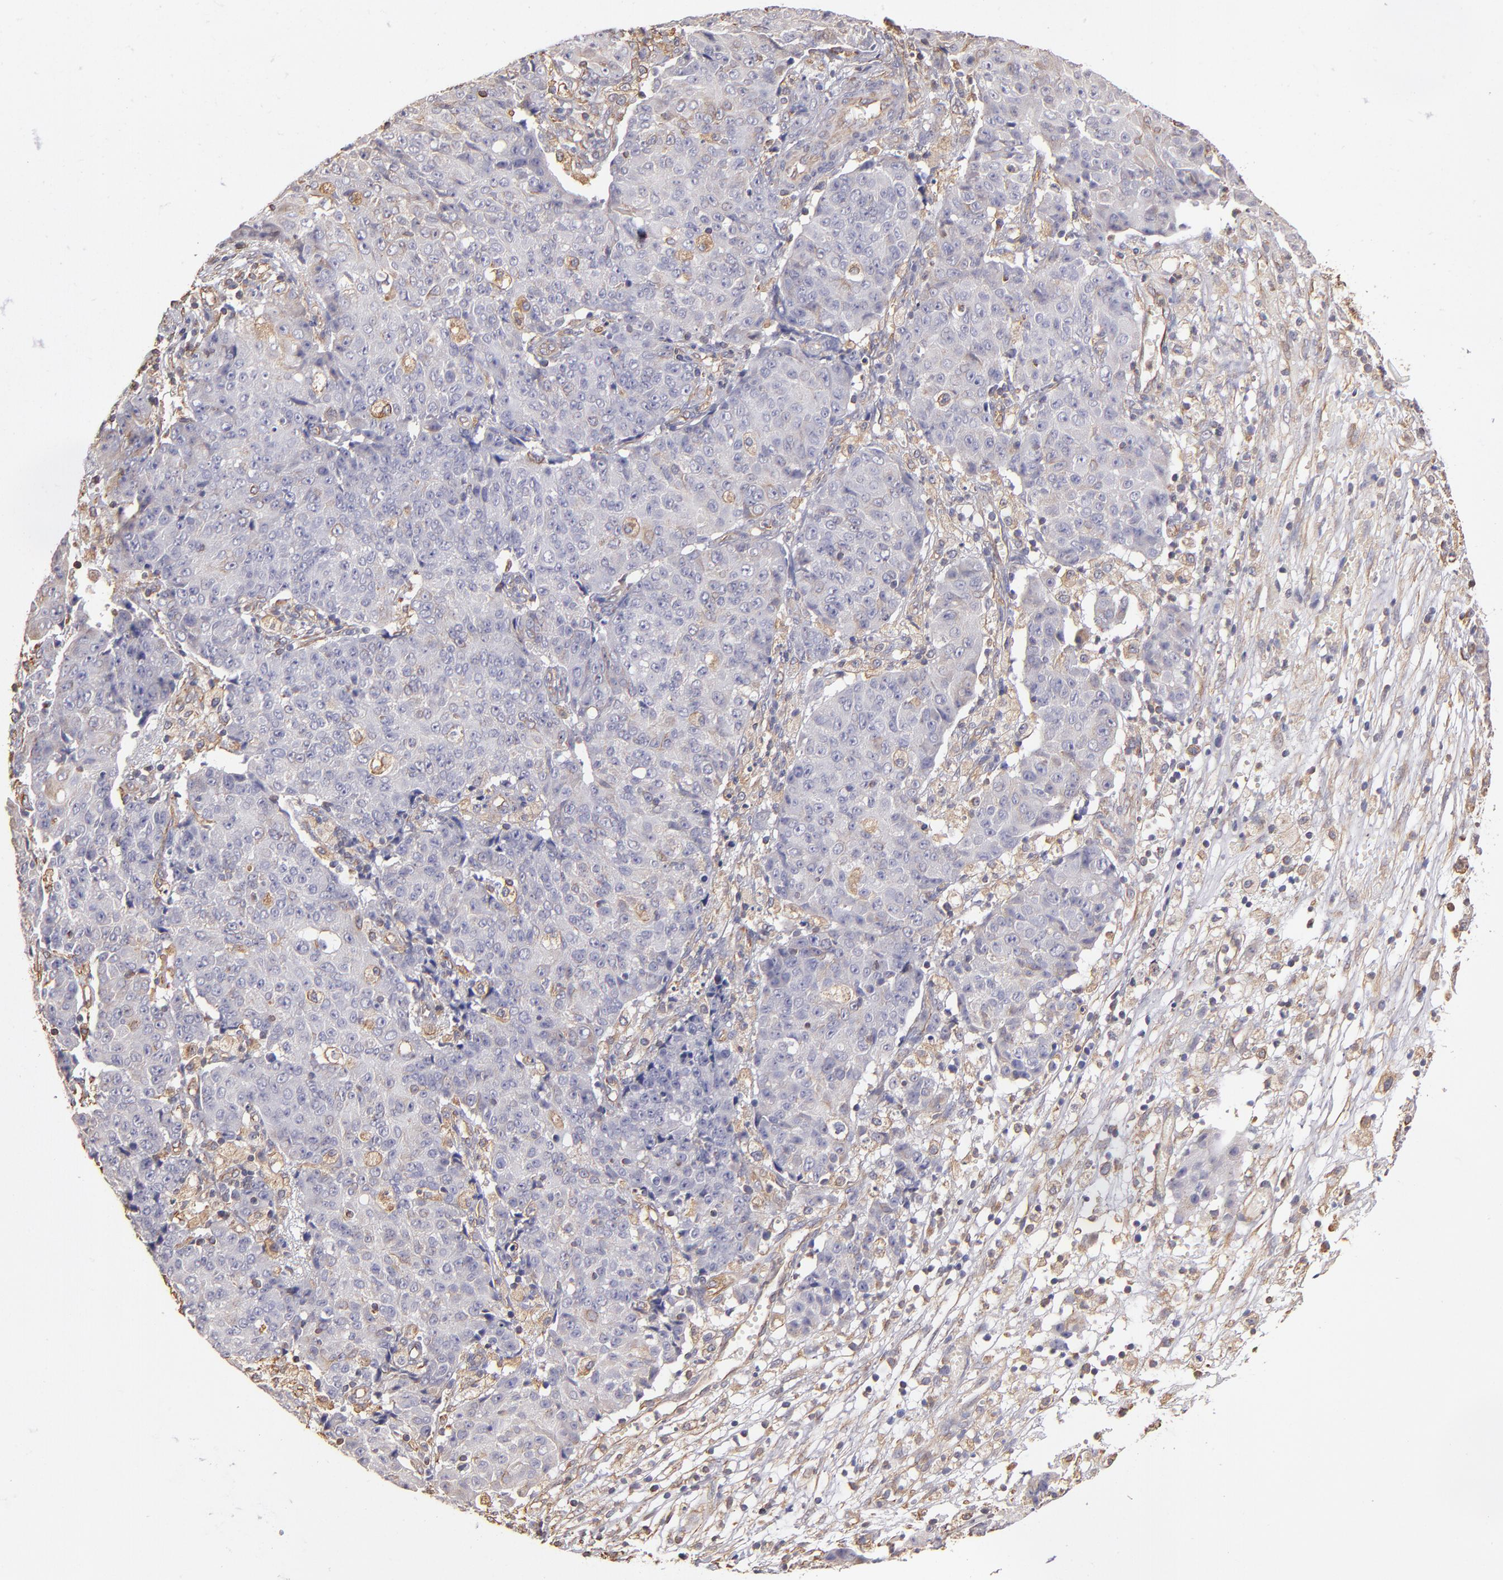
{"staining": {"intensity": "negative", "quantity": "none", "location": "none"}, "tissue": "ovarian cancer", "cell_type": "Tumor cells", "image_type": "cancer", "snomed": [{"axis": "morphology", "description": "Carcinoma, endometroid"}, {"axis": "topography", "description": "Ovary"}], "caption": "A photomicrograph of human ovarian cancer (endometroid carcinoma) is negative for staining in tumor cells. (Stains: DAB immunohistochemistry (IHC) with hematoxylin counter stain, Microscopy: brightfield microscopy at high magnification).", "gene": "ABCC1", "patient": {"sex": "female", "age": 42}}